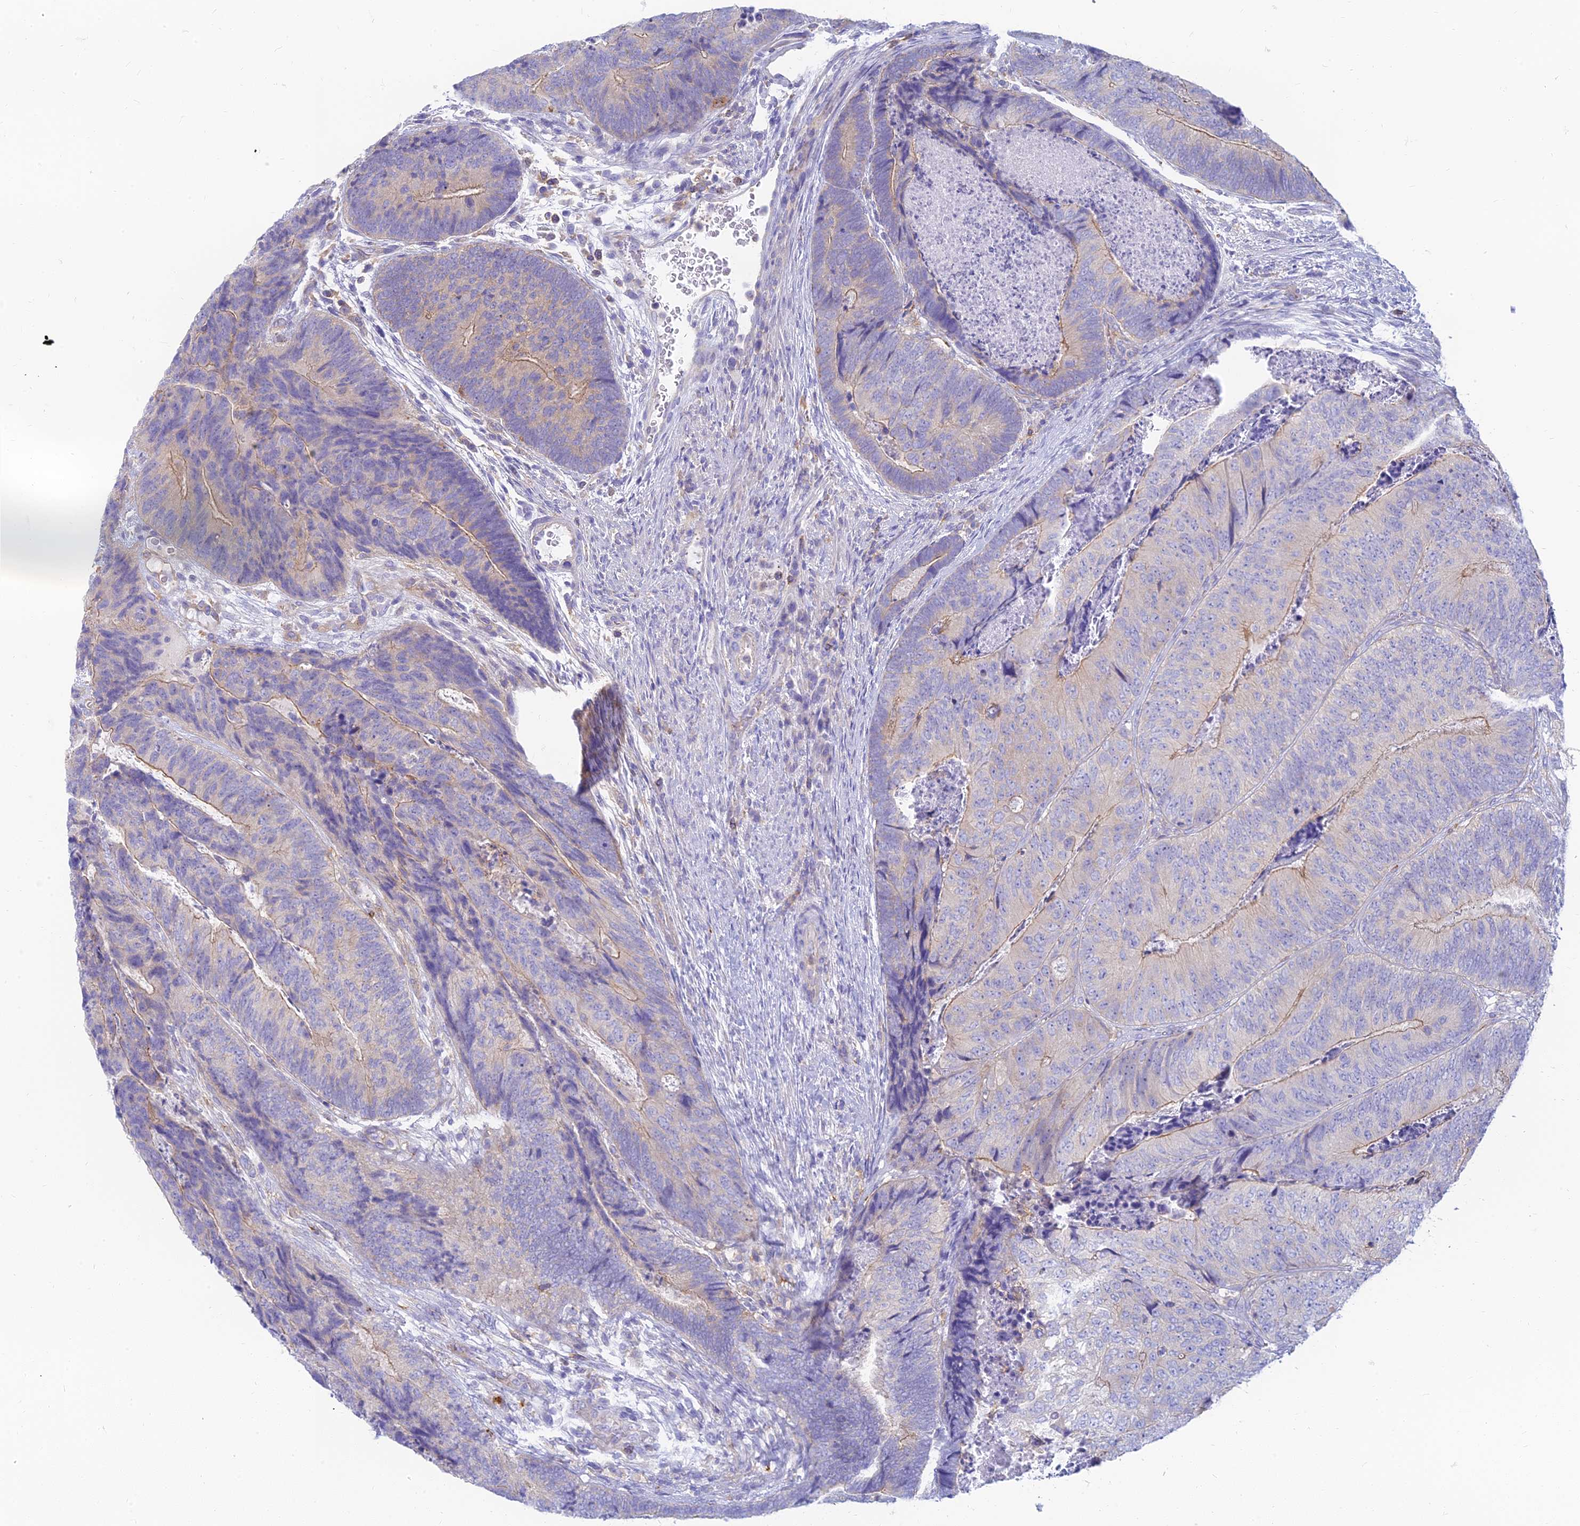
{"staining": {"intensity": "moderate", "quantity": "<25%", "location": "cytoplasmic/membranous"}, "tissue": "colorectal cancer", "cell_type": "Tumor cells", "image_type": "cancer", "snomed": [{"axis": "morphology", "description": "Adenocarcinoma, NOS"}, {"axis": "topography", "description": "Colon"}], "caption": "Tumor cells show low levels of moderate cytoplasmic/membranous staining in about <25% of cells in human colorectal adenocarcinoma.", "gene": "STRN4", "patient": {"sex": "female", "age": 67}}